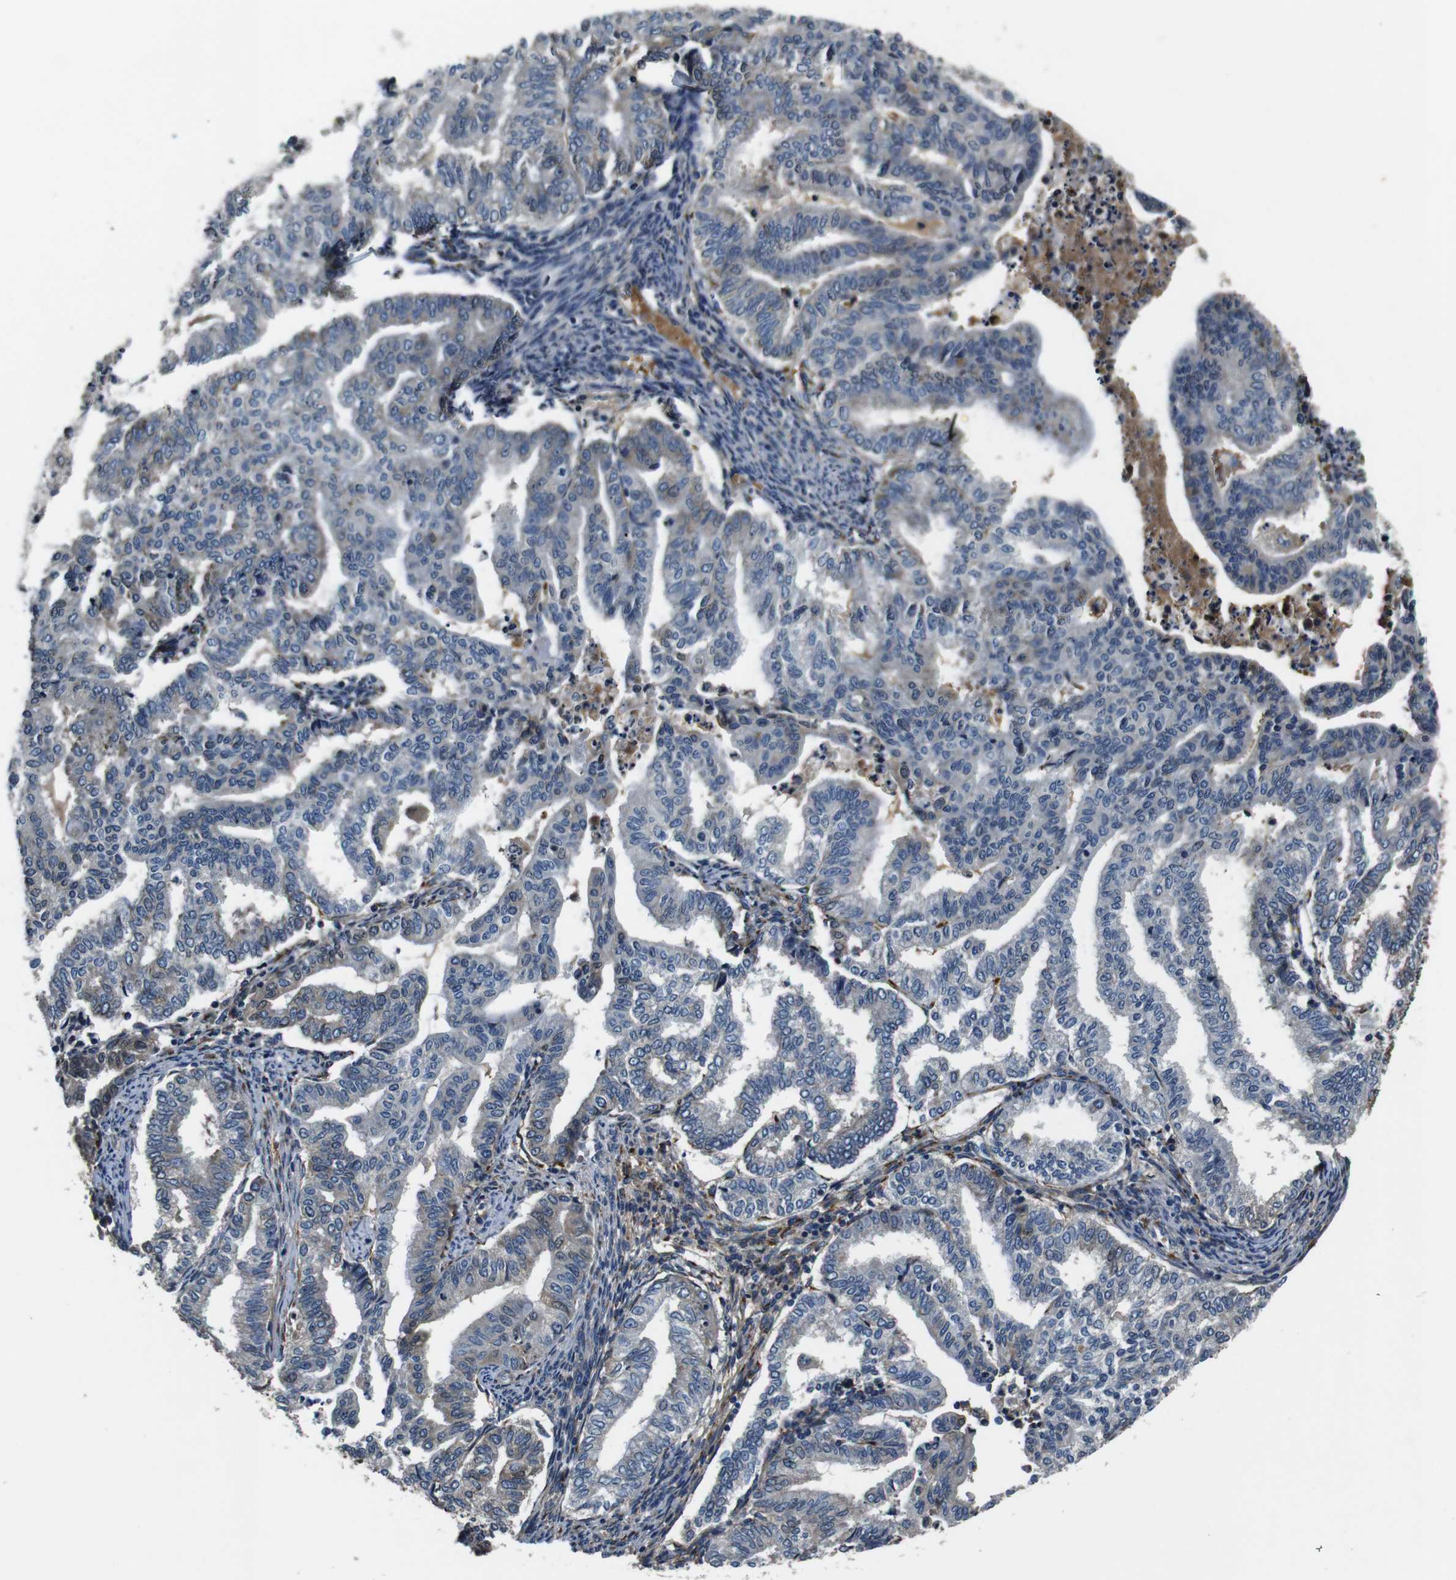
{"staining": {"intensity": "moderate", "quantity": "<25%", "location": "cytoplasmic/membranous"}, "tissue": "endometrial cancer", "cell_type": "Tumor cells", "image_type": "cancer", "snomed": [{"axis": "morphology", "description": "Adenocarcinoma, NOS"}, {"axis": "topography", "description": "Endometrium"}], "caption": "Protein expression analysis of human endometrial cancer reveals moderate cytoplasmic/membranous expression in approximately <25% of tumor cells.", "gene": "COL1A1", "patient": {"sex": "female", "age": 79}}